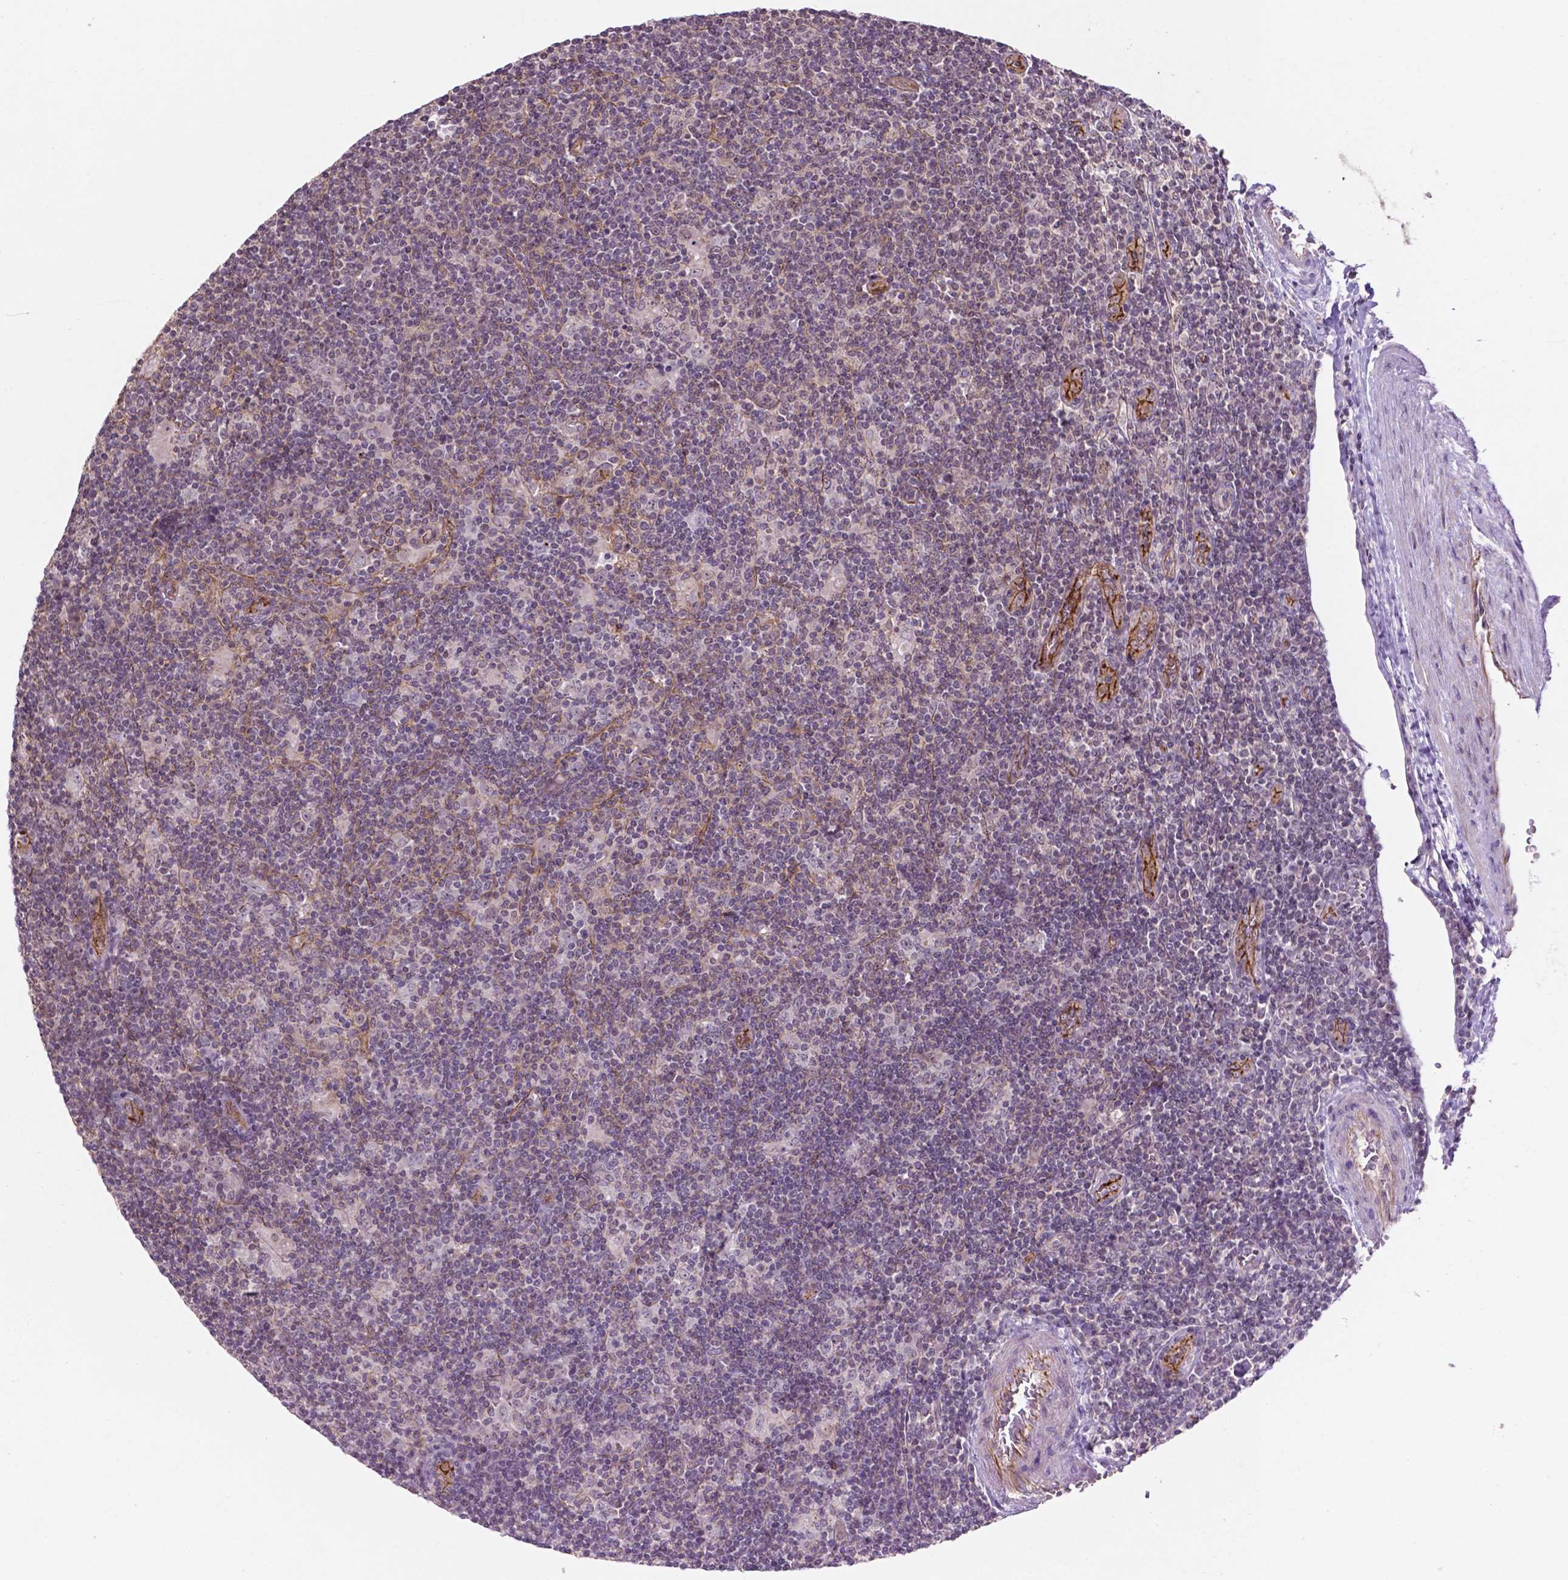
{"staining": {"intensity": "negative", "quantity": "none", "location": "none"}, "tissue": "lymphoma", "cell_type": "Tumor cells", "image_type": "cancer", "snomed": [{"axis": "morphology", "description": "Hodgkin's disease, NOS"}, {"axis": "topography", "description": "Lymph node"}], "caption": "IHC of human lymphoma reveals no positivity in tumor cells.", "gene": "ARL5C", "patient": {"sex": "male", "age": 40}}